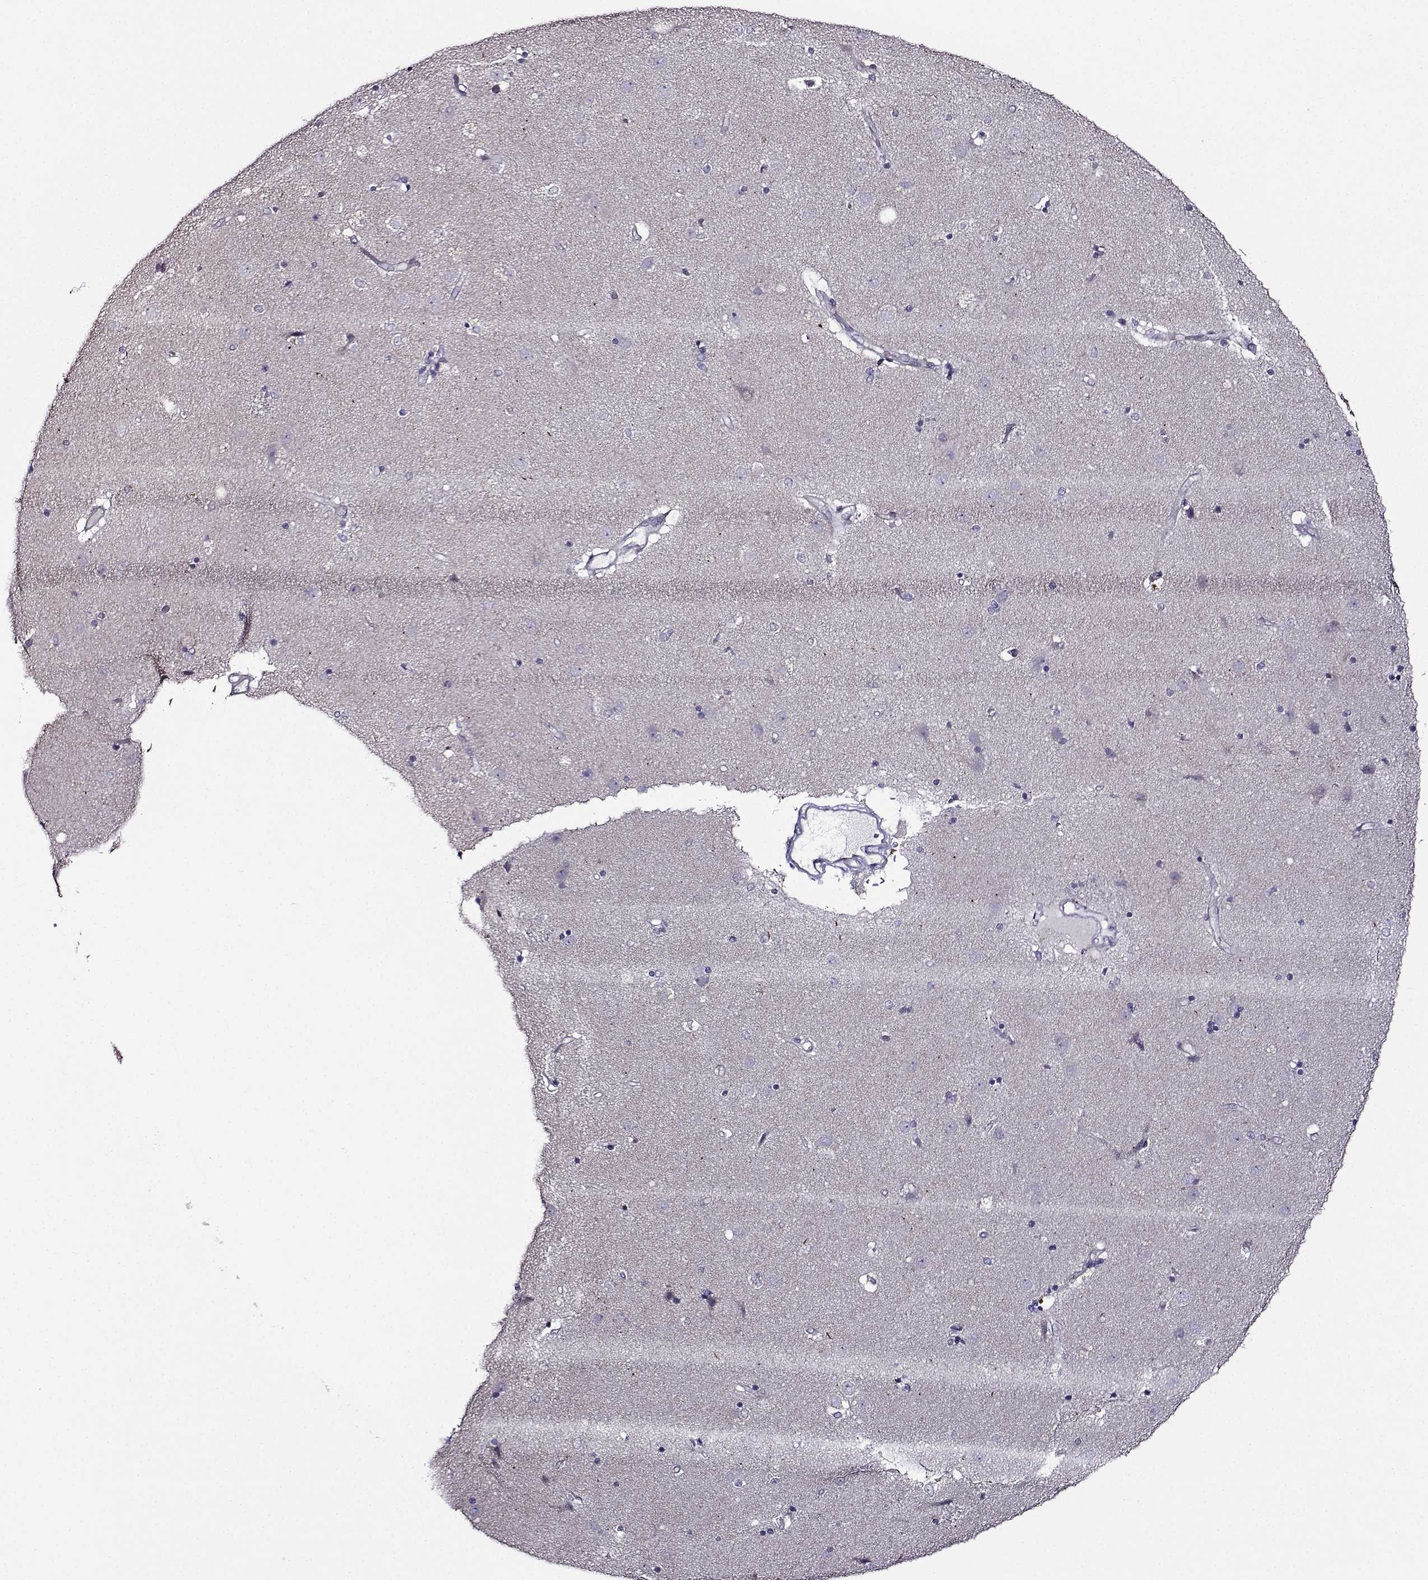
{"staining": {"intensity": "negative", "quantity": "none", "location": "none"}, "tissue": "caudate", "cell_type": "Glial cells", "image_type": "normal", "snomed": [{"axis": "morphology", "description": "Normal tissue, NOS"}, {"axis": "topography", "description": "Lateral ventricle wall"}], "caption": "An immunohistochemistry micrograph of unremarkable caudate is shown. There is no staining in glial cells of caudate.", "gene": "TMEM266", "patient": {"sex": "female", "age": 71}}